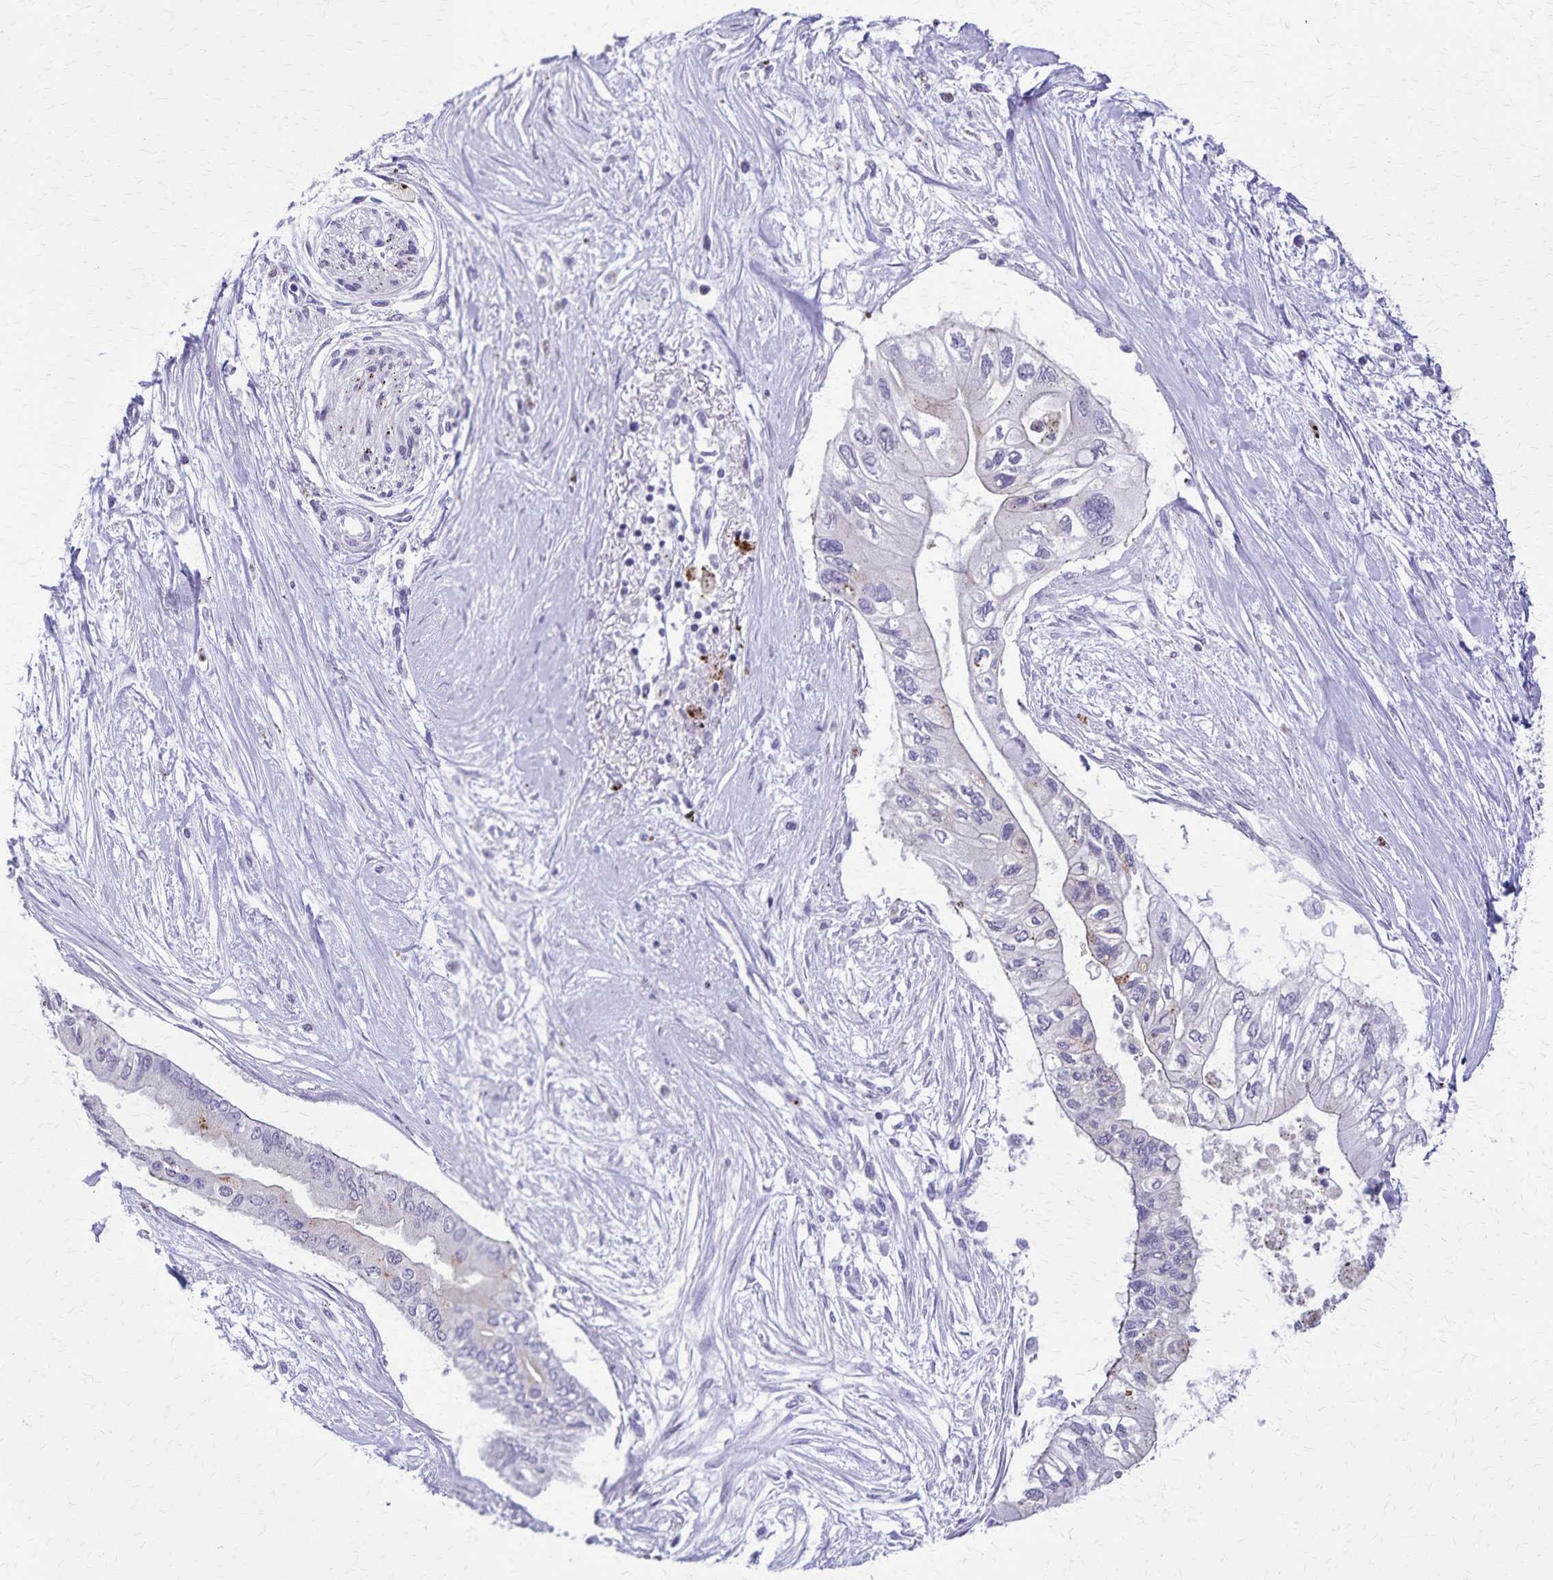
{"staining": {"intensity": "negative", "quantity": "none", "location": "none"}, "tissue": "pancreatic cancer", "cell_type": "Tumor cells", "image_type": "cancer", "snomed": [{"axis": "morphology", "description": "Adenocarcinoma, NOS"}, {"axis": "topography", "description": "Pancreas"}], "caption": "This image is of pancreatic cancer stained with IHC to label a protein in brown with the nuclei are counter-stained blue. There is no positivity in tumor cells. (DAB immunohistochemistry visualized using brightfield microscopy, high magnification).", "gene": "TMEM60", "patient": {"sex": "female", "age": 77}}